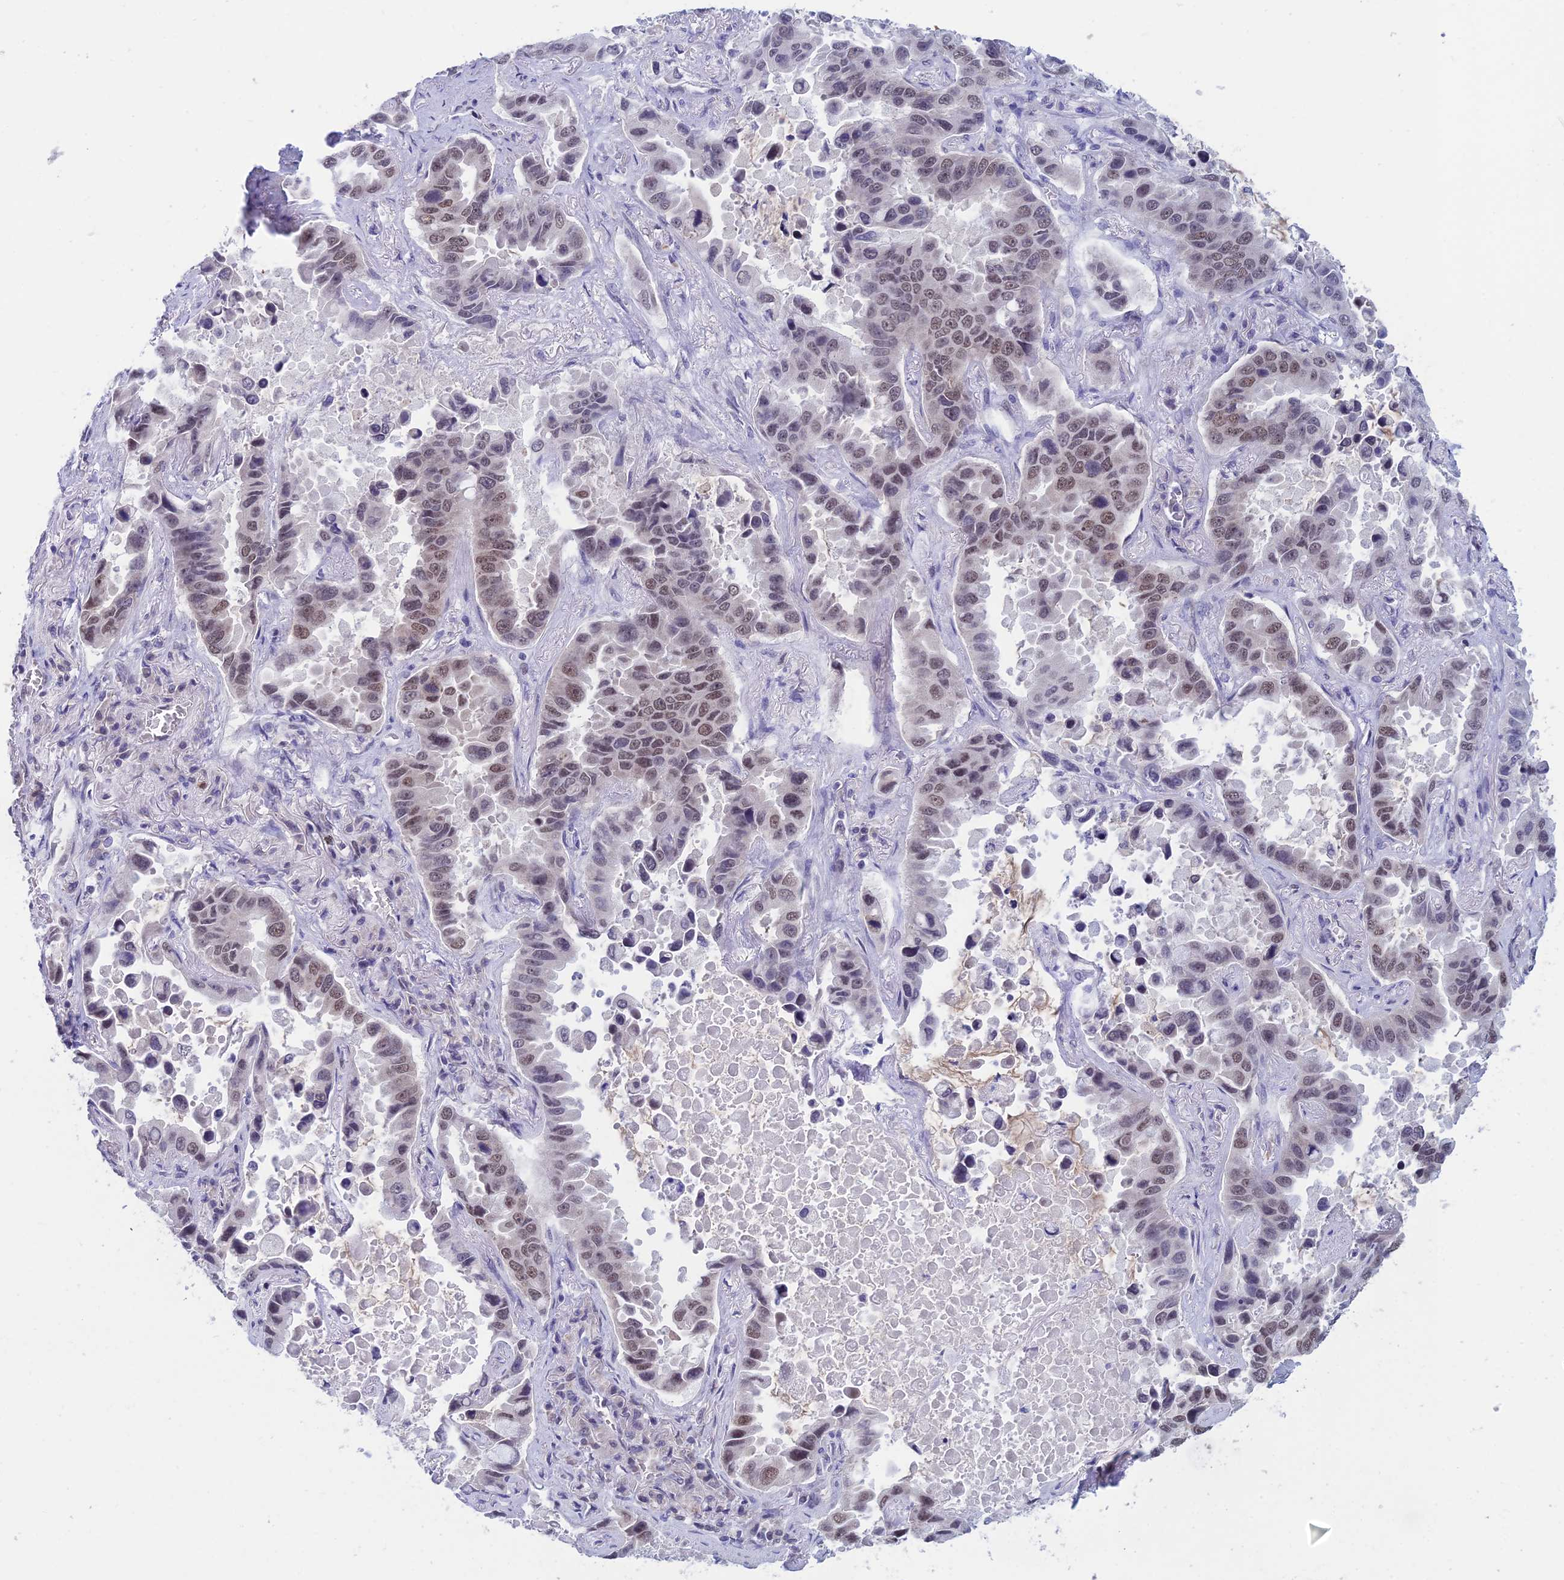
{"staining": {"intensity": "moderate", "quantity": "25%-75%", "location": "nuclear"}, "tissue": "lung cancer", "cell_type": "Tumor cells", "image_type": "cancer", "snomed": [{"axis": "morphology", "description": "Adenocarcinoma, NOS"}, {"axis": "topography", "description": "Lung"}], "caption": "Brown immunohistochemical staining in lung cancer exhibits moderate nuclear staining in about 25%-75% of tumor cells.", "gene": "NABP2", "patient": {"sex": "male", "age": 64}}